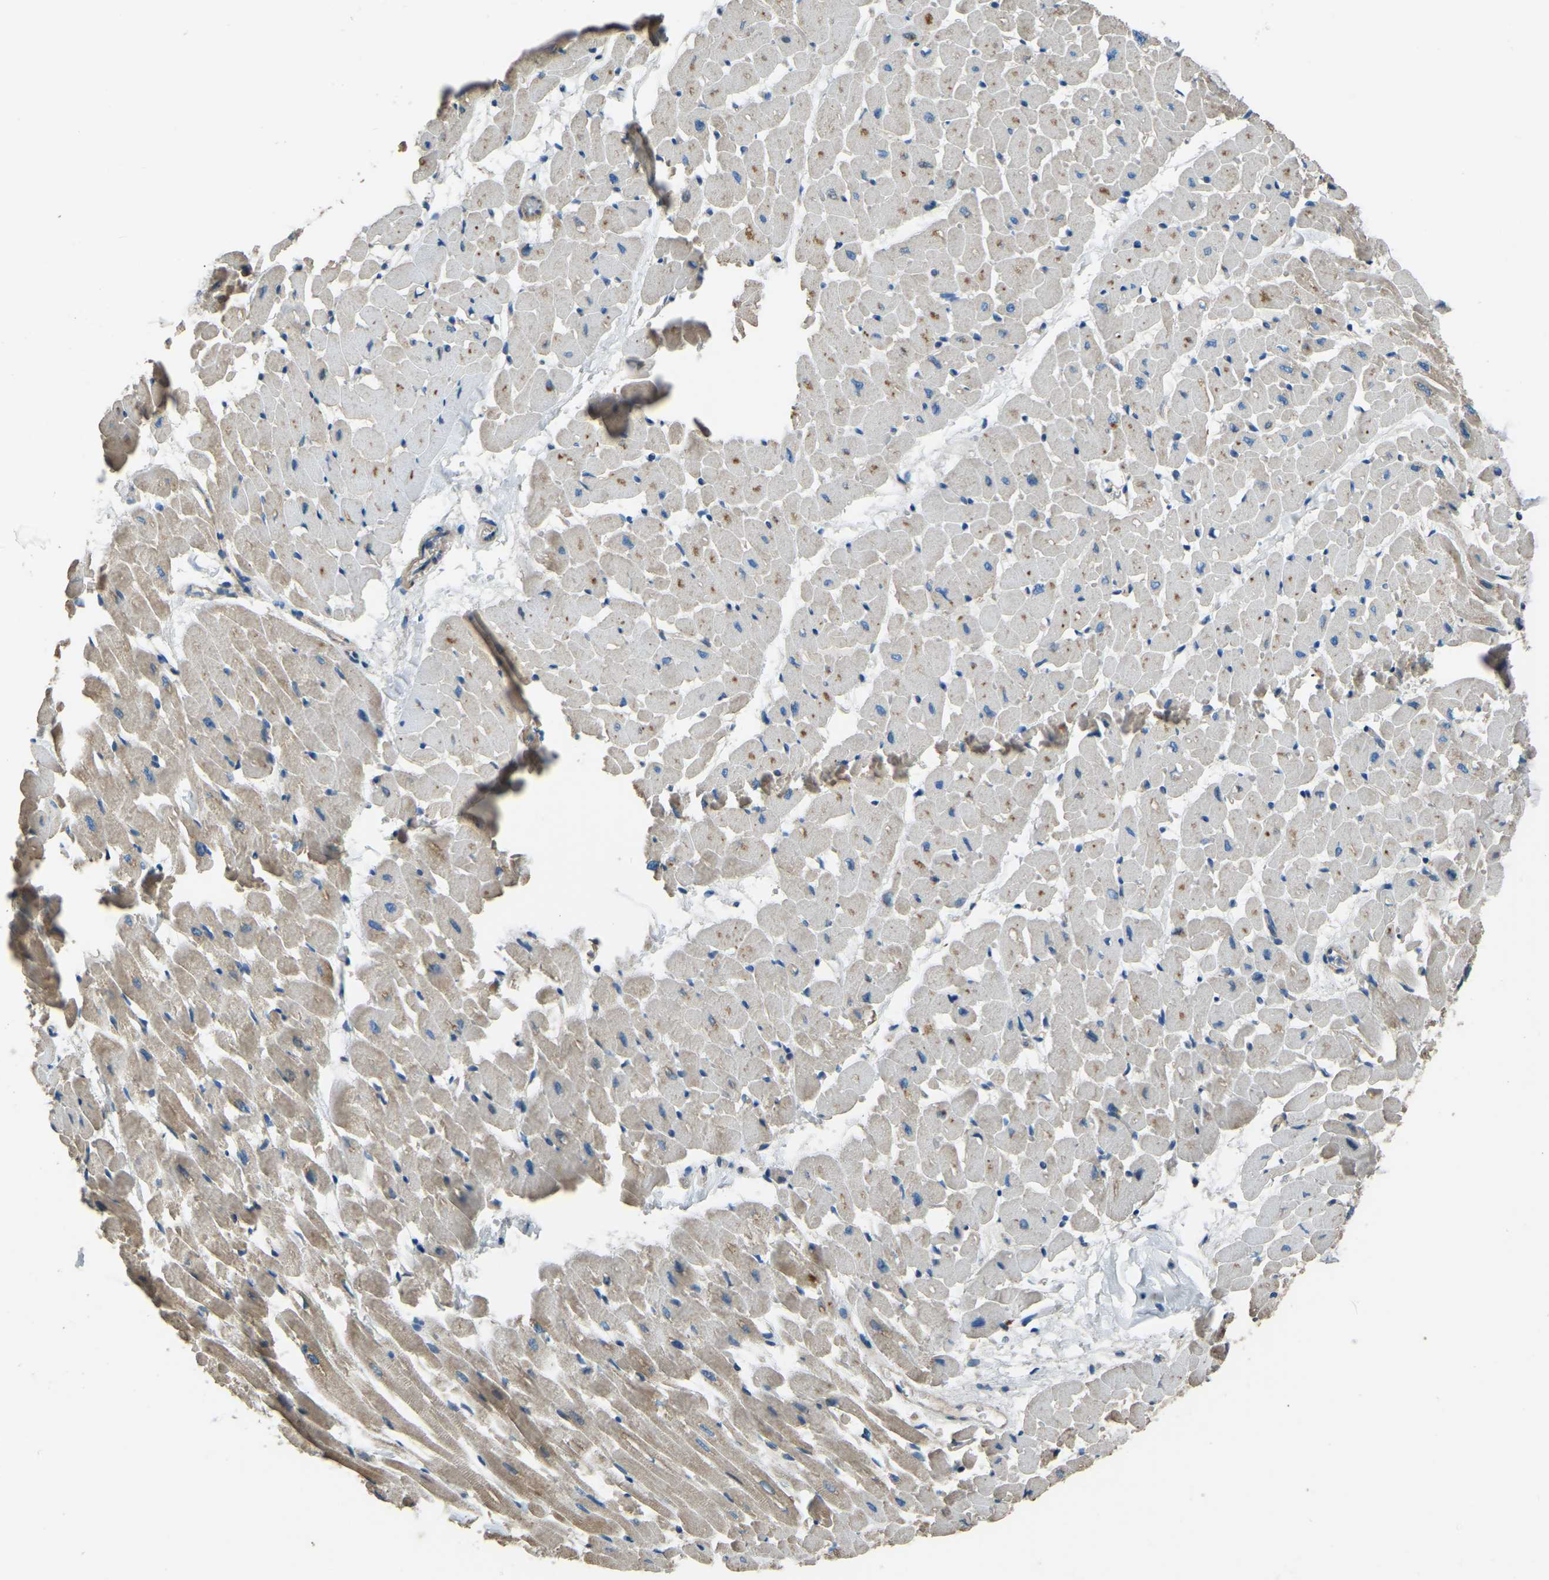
{"staining": {"intensity": "weak", "quantity": ">75%", "location": "cytoplasmic/membranous"}, "tissue": "heart muscle", "cell_type": "Cardiomyocytes", "image_type": "normal", "snomed": [{"axis": "morphology", "description": "Normal tissue, NOS"}, {"axis": "topography", "description": "Heart"}], "caption": "Immunohistochemical staining of unremarkable human heart muscle demonstrates >75% levels of weak cytoplasmic/membranous protein staining in approximately >75% of cardiomyocytes.", "gene": "COL3A1", "patient": {"sex": "male", "age": 45}}